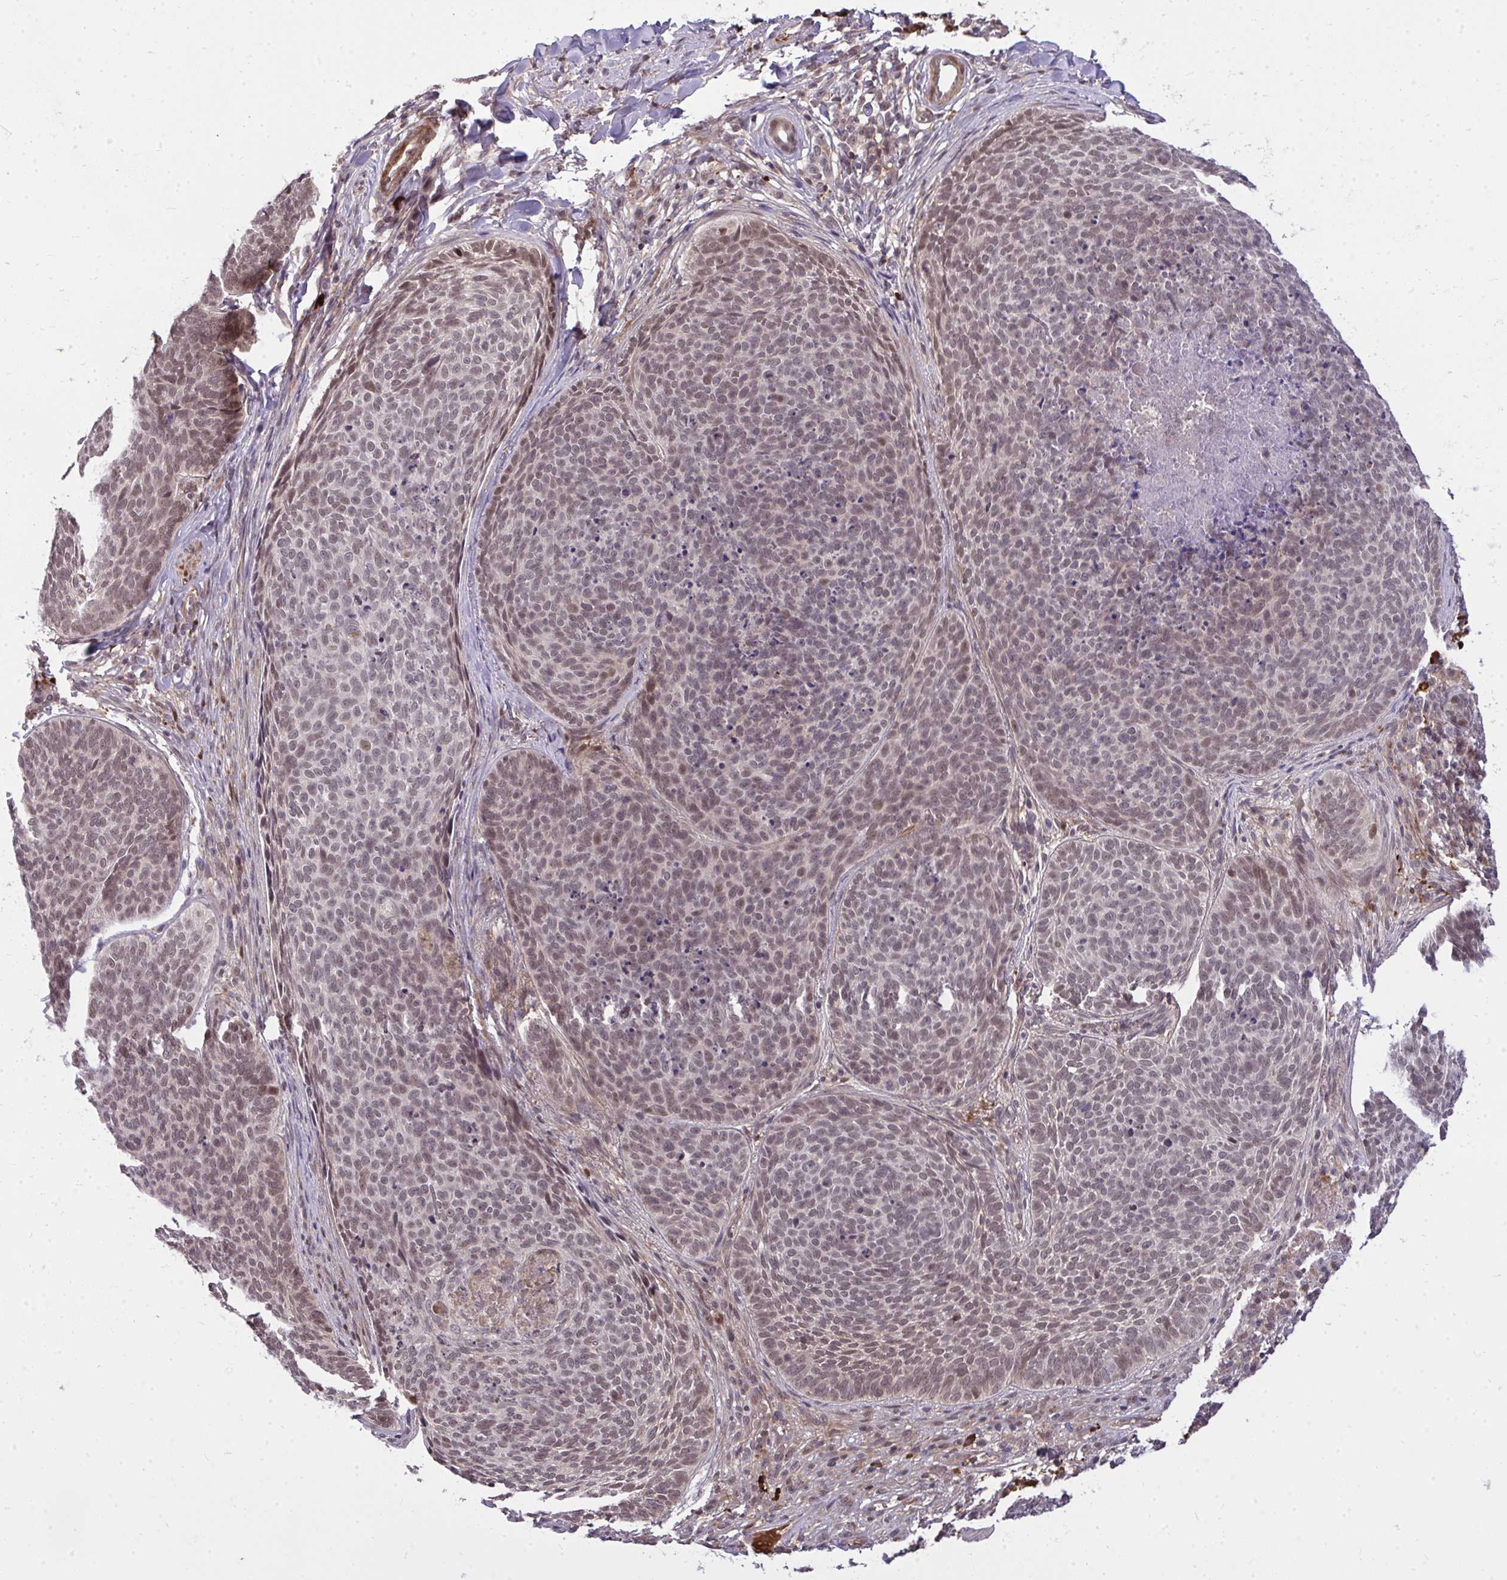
{"staining": {"intensity": "moderate", "quantity": "25%-75%", "location": "nuclear"}, "tissue": "skin cancer", "cell_type": "Tumor cells", "image_type": "cancer", "snomed": [{"axis": "morphology", "description": "Basal cell carcinoma"}, {"axis": "topography", "description": "Skin"}, {"axis": "topography", "description": "Skin of face"}], "caption": "This is an image of immunohistochemistry staining of skin basal cell carcinoma, which shows moderate expression in the nuclear of tumor cells.", "gene": "ZSCAN9", "patient": {"sex": "male", "age": 56}}